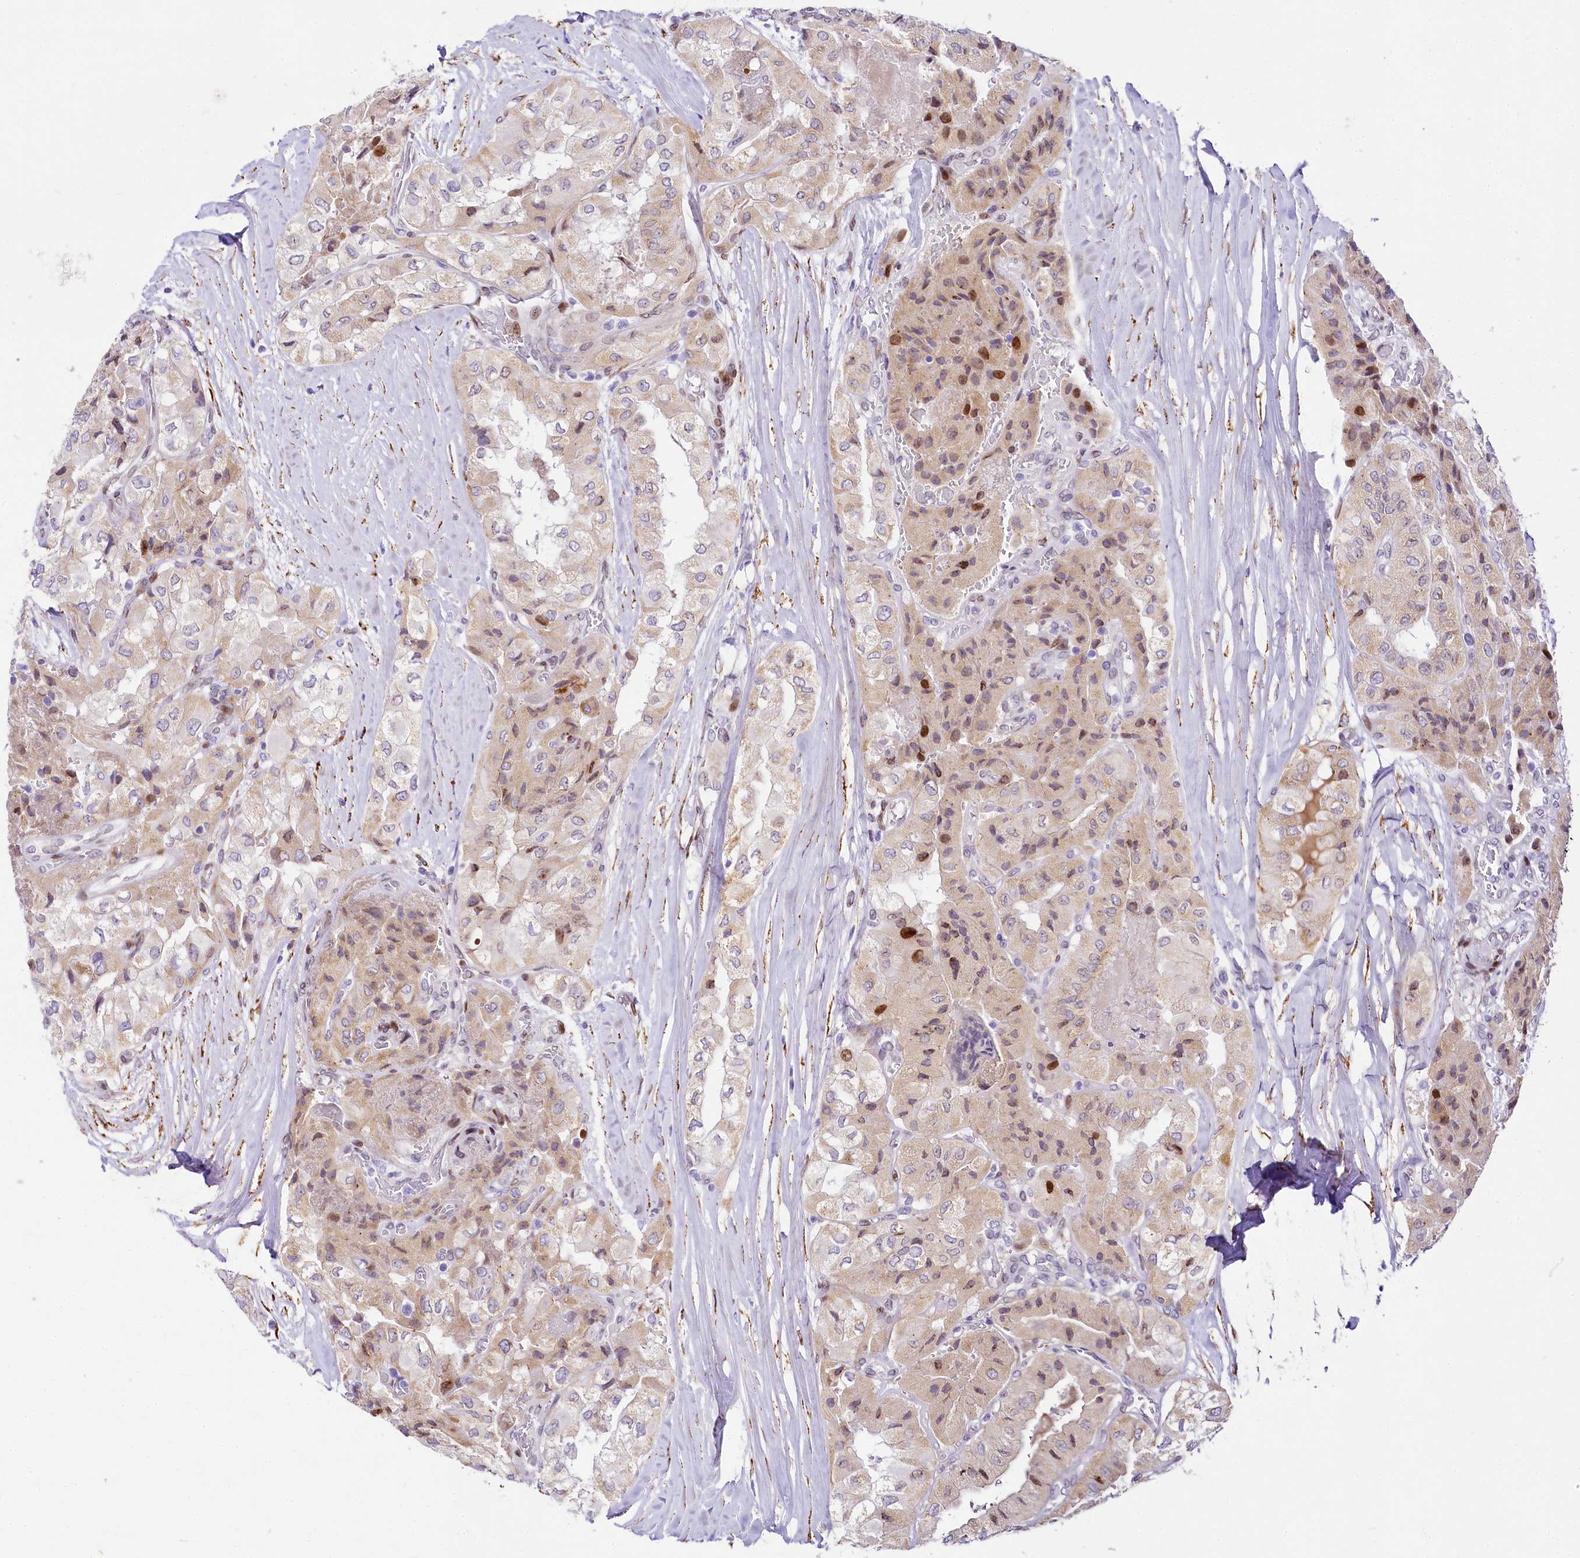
{"staining": {"intensity": "moderate", "quantity": "25%-75%", "location": "nuclear"}, "tissue": "thyroid cancer", "cell_type": "Tumor cells", "image_type": "cancer", "snomed": [{"axis": "morphology", "description": "Papillary adenocarcinoma, NOS"}, {"axis": "topography", "description": "Thyroid gland"}], "caption": "Immunohistochemical staining of human thyroid papillary adenocarcinoma reveals medium levels of moderate nuclear staining in approximately 25%-75% of tumor cells.", "gene": "PPIP5K2", "patient": {"sex": "female", "age": 59}}